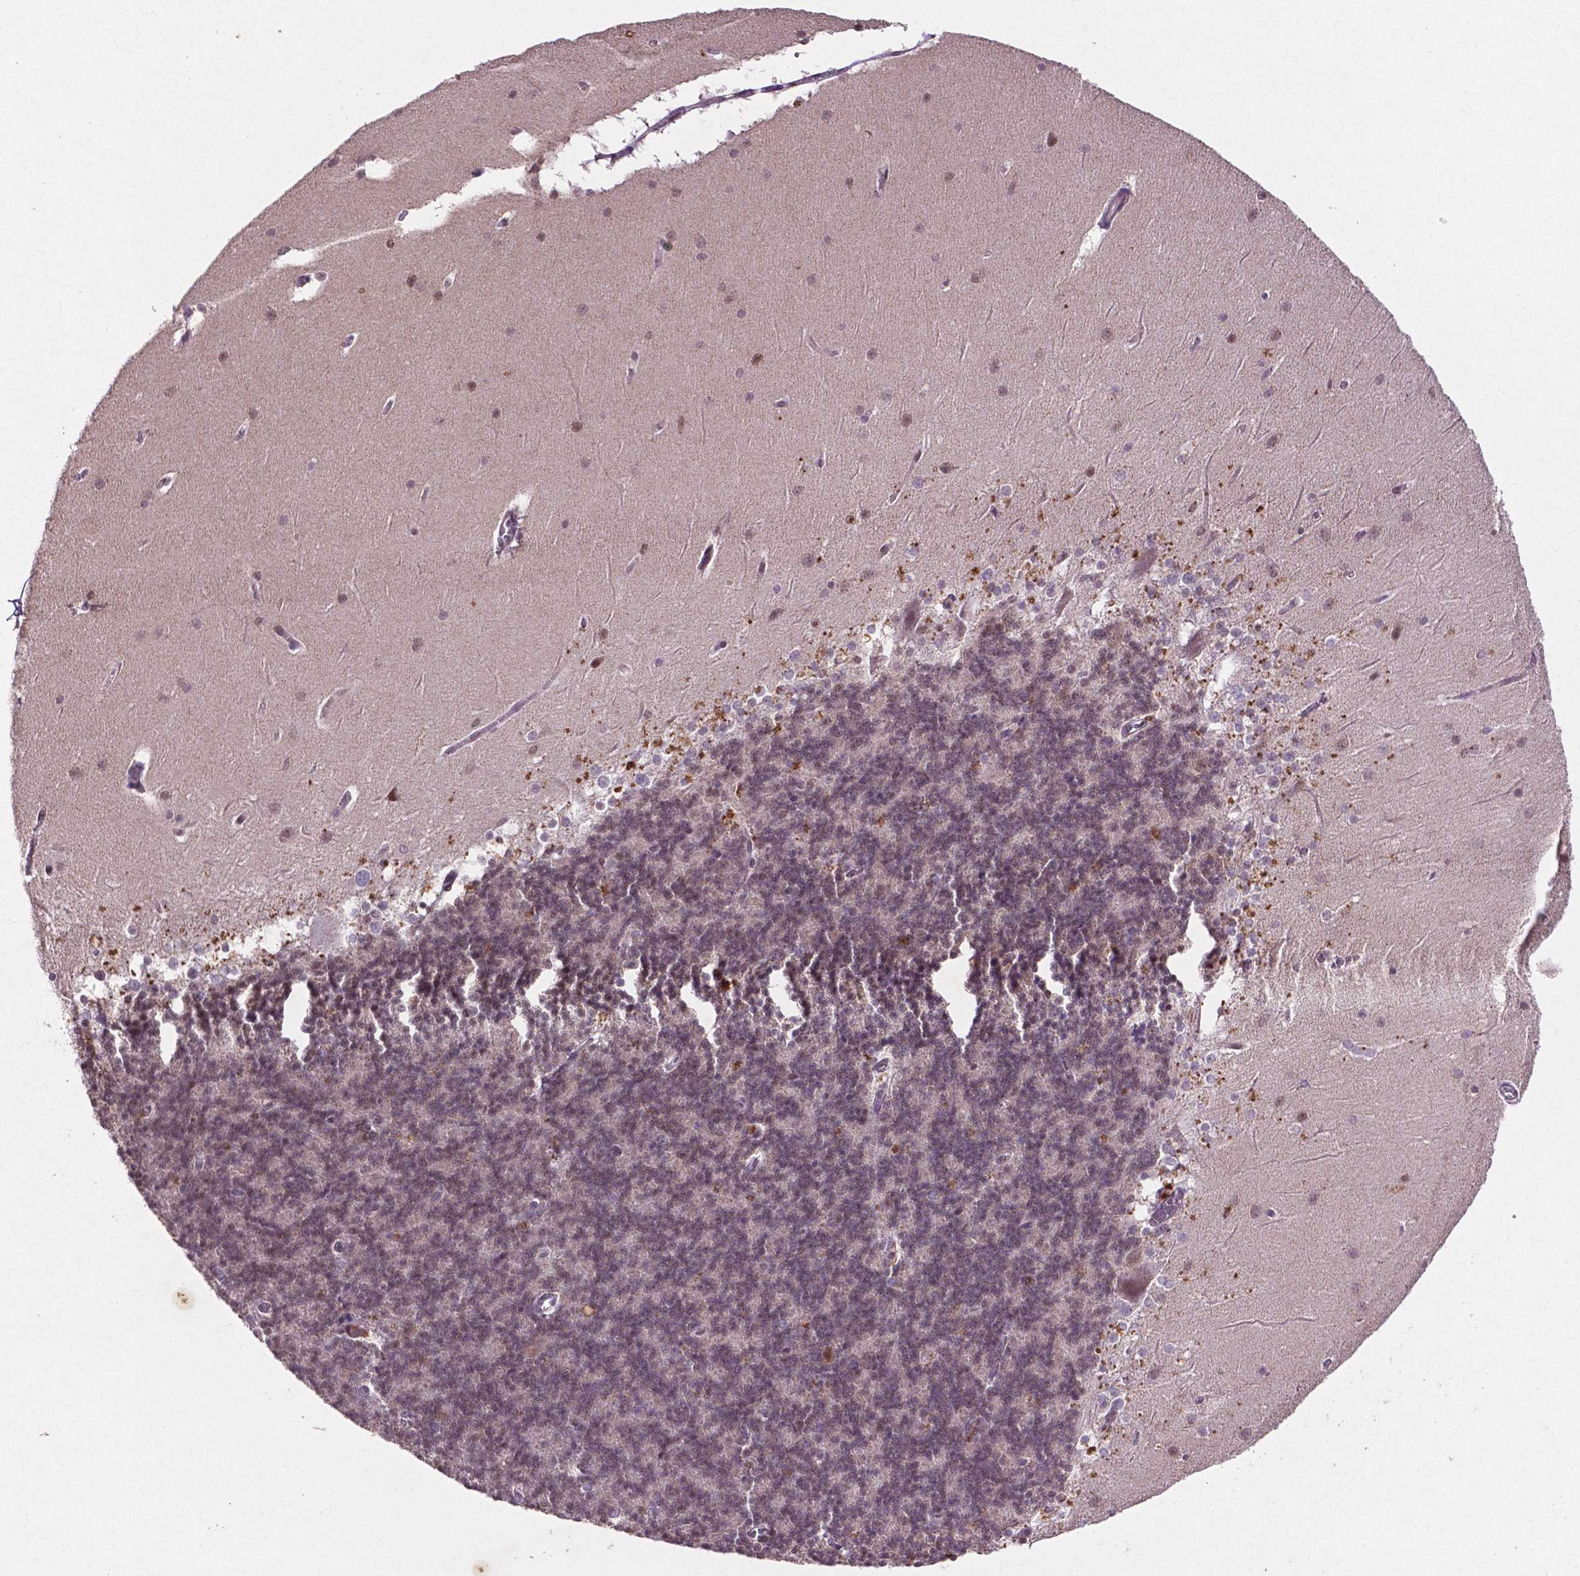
{"staining": {"intensity": "negative", "quantity": "none", "location": "none"}, "tissue": "cerebellum", "cell_type": "Cells in granular layer", "image_type": "normal", "snomed": [{"axis": "morphology", "description": "Normal tissue, NOS"}, {"axis": "topography", "description": "Cerebellum"}], "caption": "This is a histopathology image of IHC staining of unremarkable cerebellum, which shows no positivity in cells in granular layer.", "gene": "GLRX", "patient": {"sex": "female", "age": 19}}